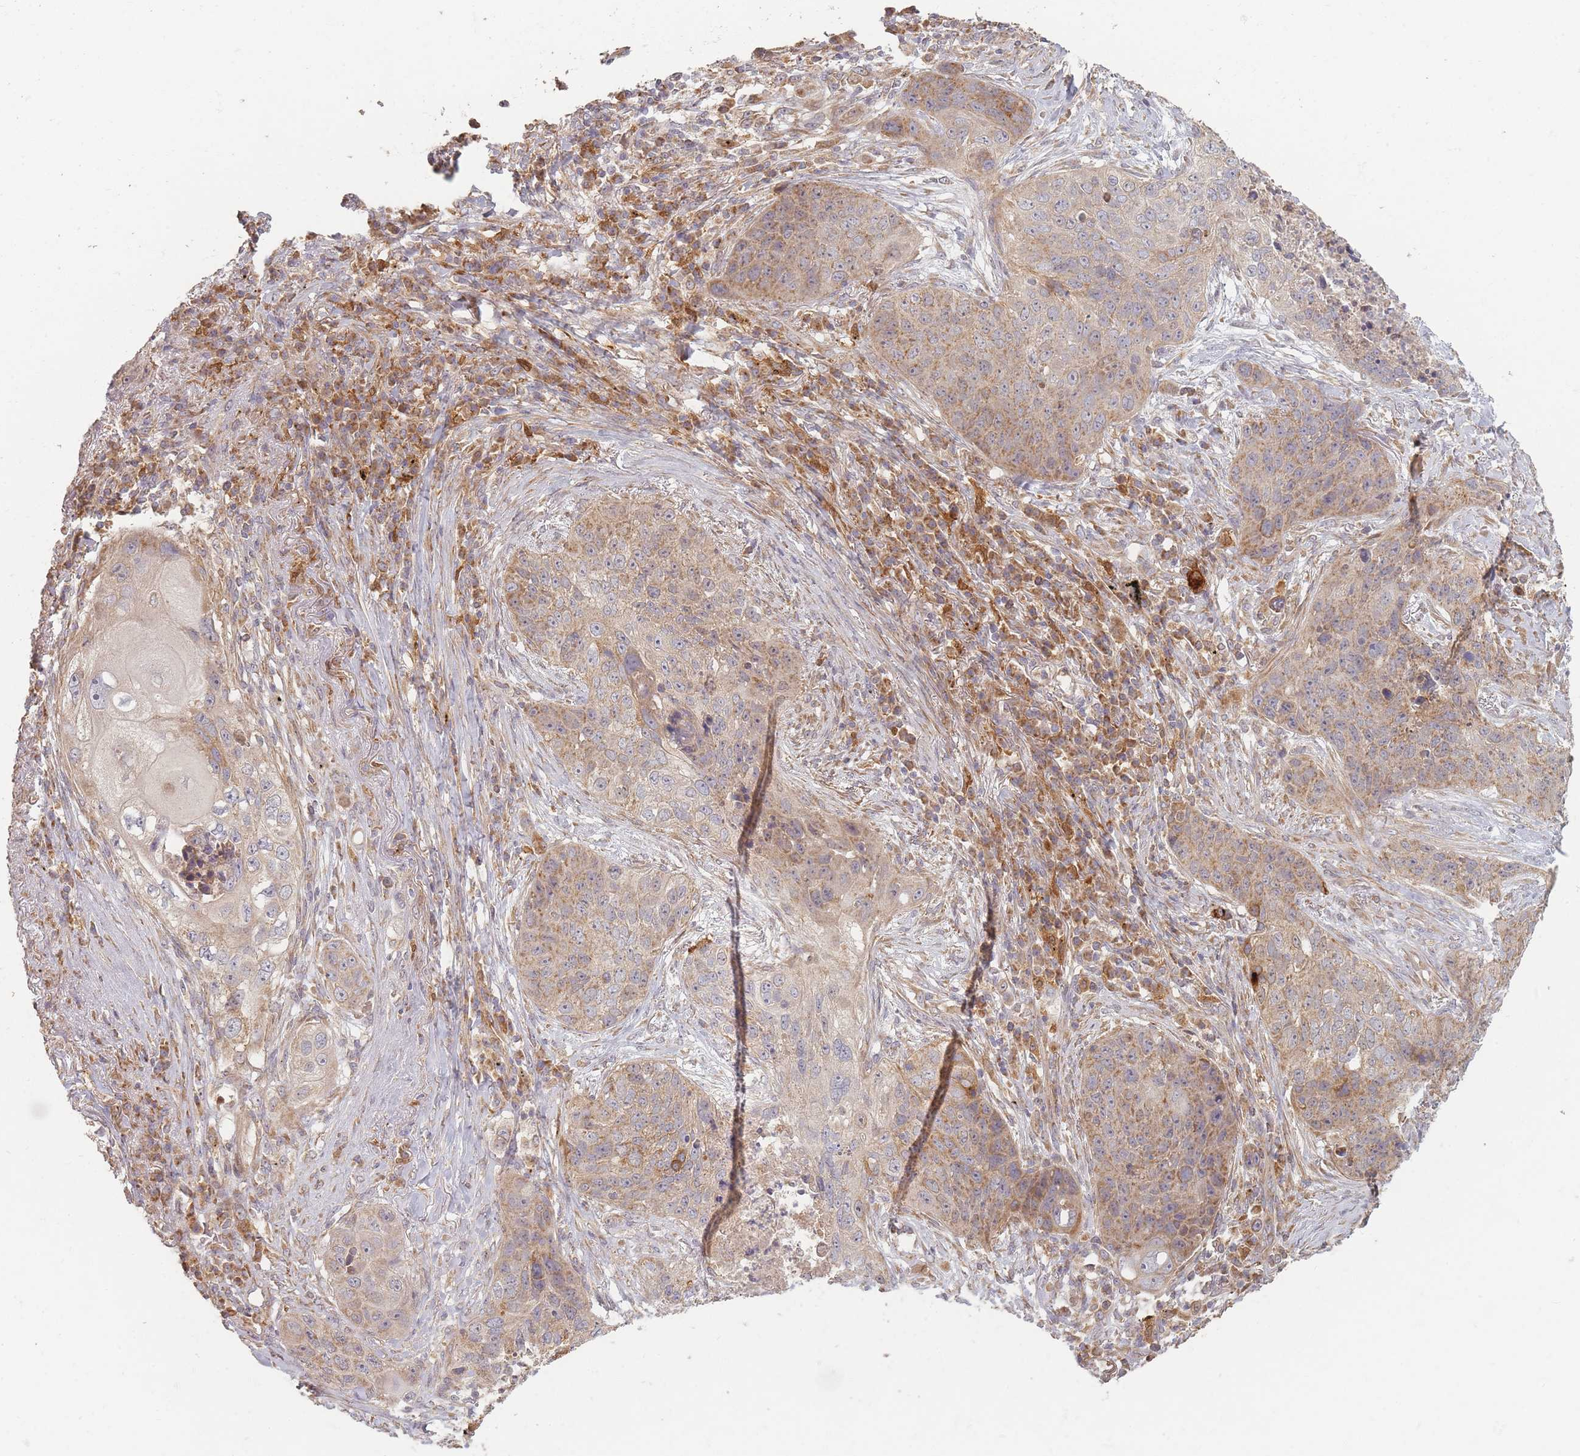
{"staining": {"intensity": "moderate", "quantity": "25%-75%", "location": "cytoplasmic/membranous"}, "tissue": "lung cancer", "cell_type": "Tumor cells", "image_type": "cancer", "snomed": [{"axis": "morphology", "description": "Squamous cell carcinoma, NOS"}, {"axis": "topography", "description": "Lung"}], "caption": "Immunohistochemical staining of human lung cancer reveals medium levels of moderate cytoplasmic/membranous protein expression in approximately 25%-75% of tumor cells.", "gene": "MRPS6", "patient": {"sex": "female", "age": 63}}